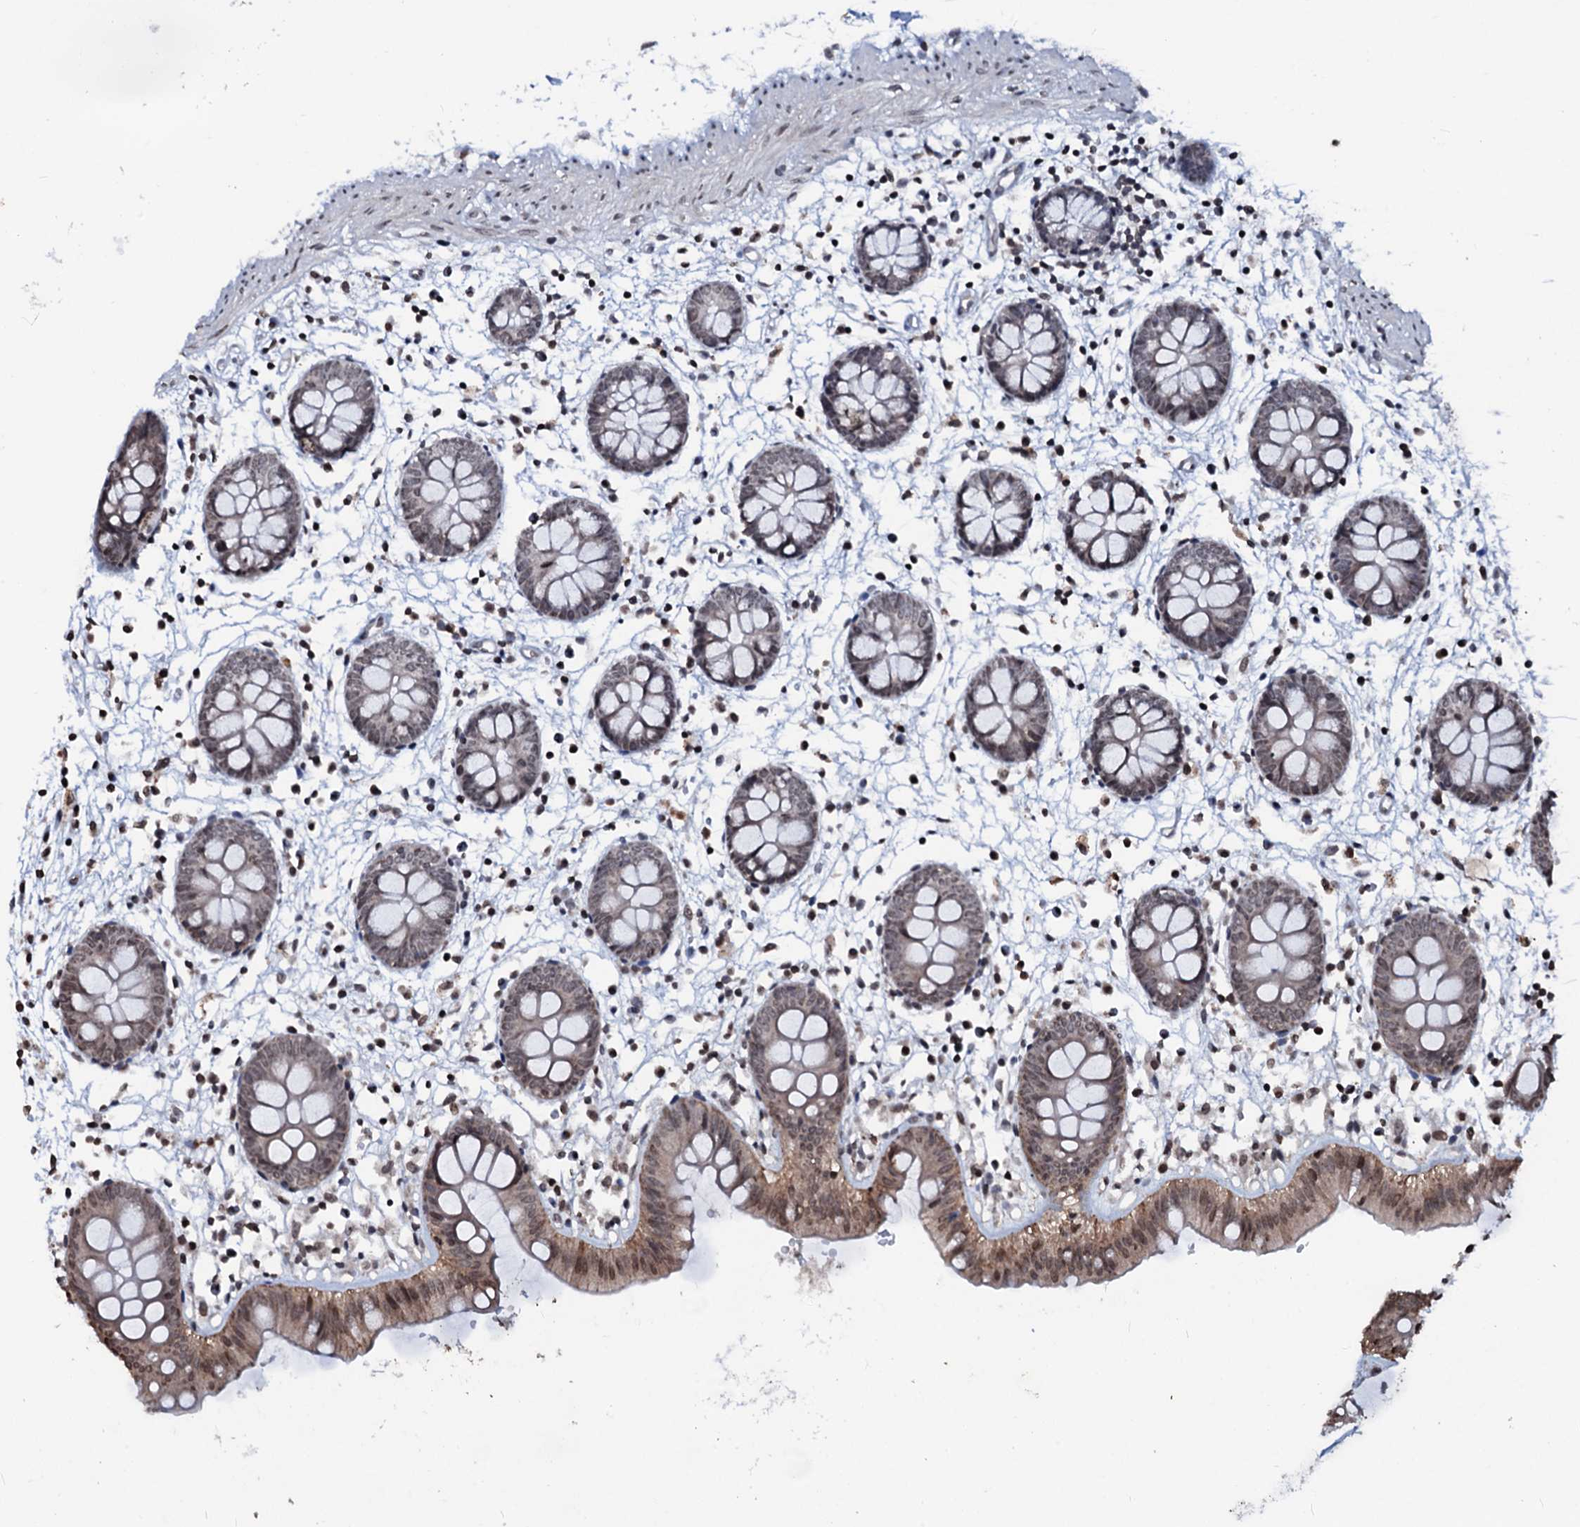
{"staining": {"intensity": "weak", "quantity": "<25%", "location": "cytoplasmic/membranous,nuclear"}, "tissue": "colon", "cell_type": "Endothelial cells", "image_type": "normal", "snomed": [{"axis": "morphology", "description": "Normal tissue, NOS"}, {"axis": "topography", "description": "Colon"}], "caption": "Immunohistochemistry image of unremarkable human colon stained for a protein (brown), which demonstrates no staining in endothelial cells. (DAB immunohistochemistry (IHC) with hematoxylin counter stain).", "gene": "LSM11", "patient": {"sex": "male", "age": 56}}